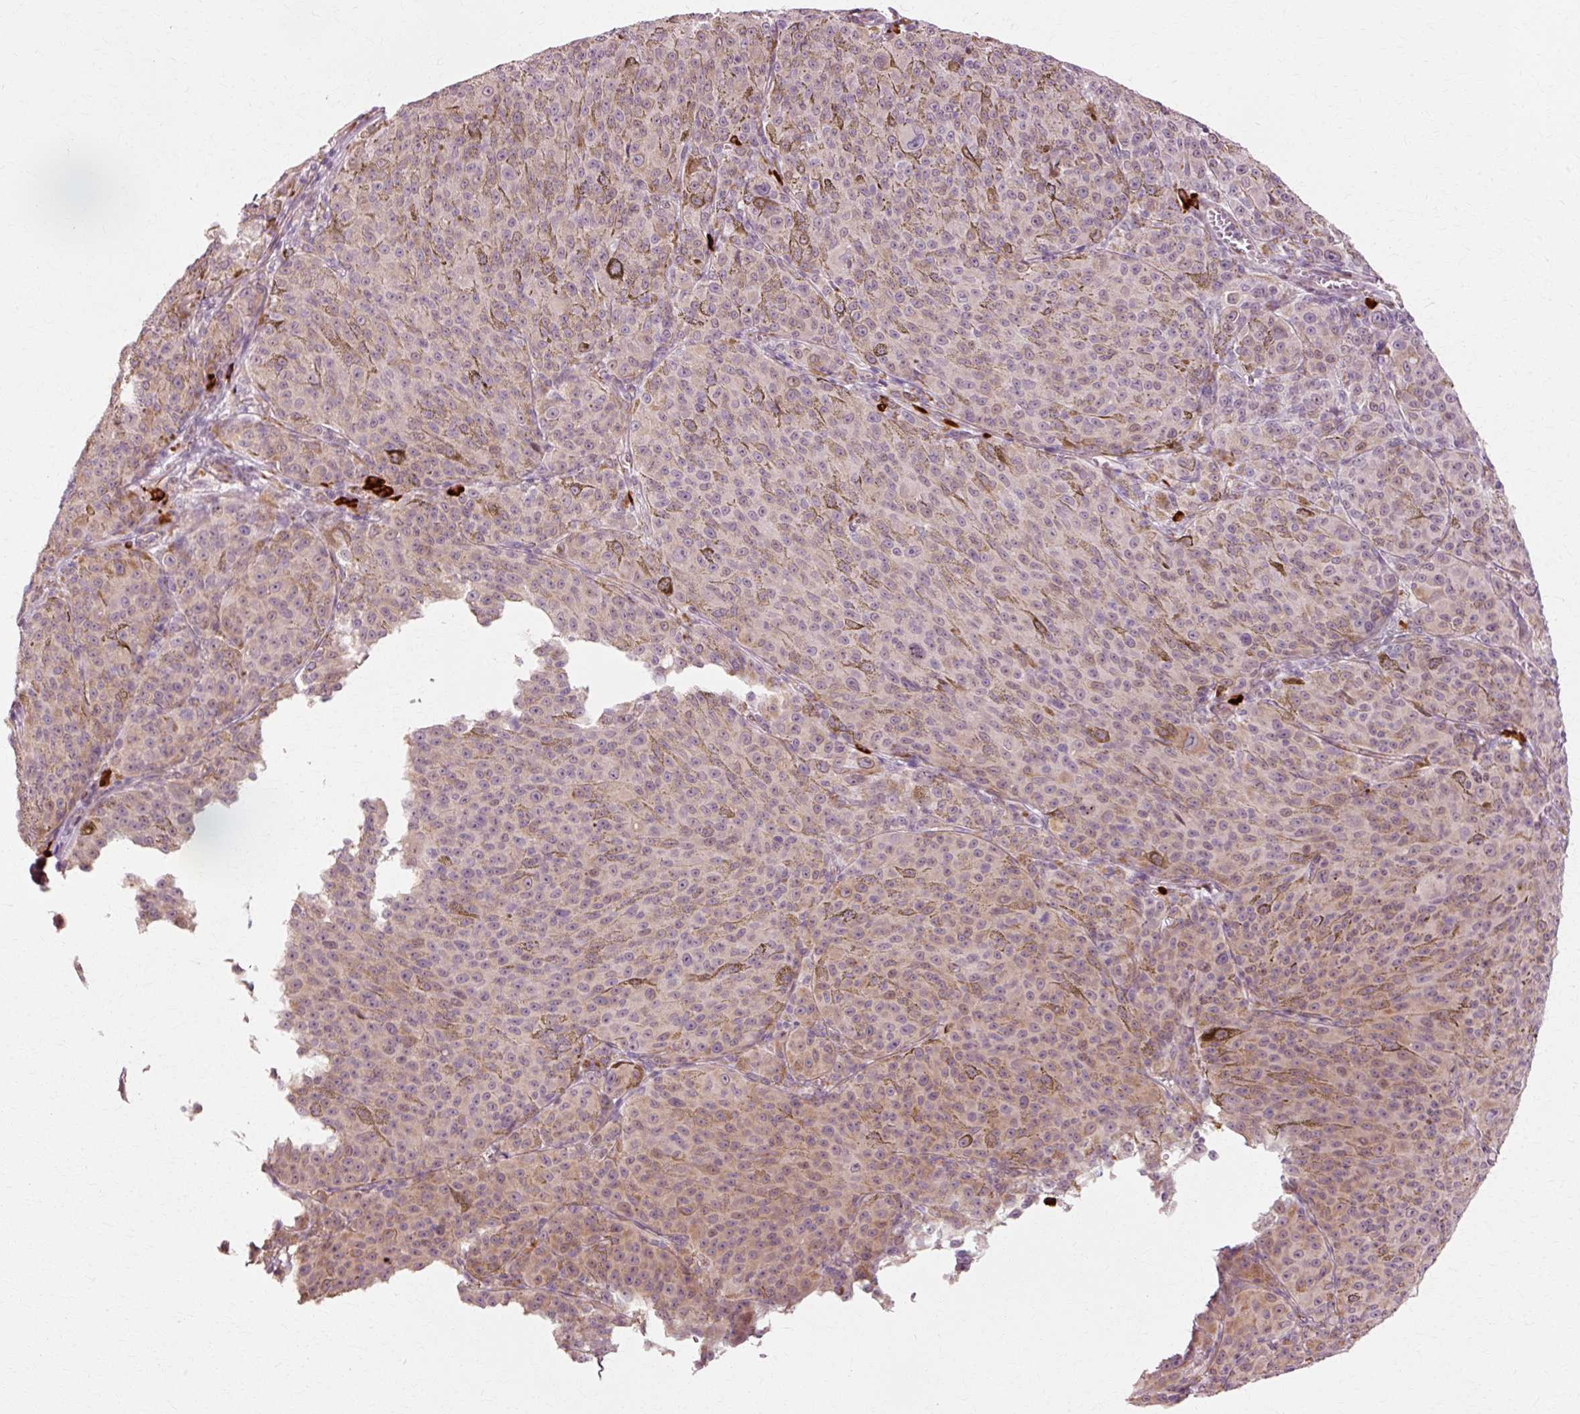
{"staining": {"intensity": "weak", "quantity": "<25%", "location": "cytoplasmic/membranous"}, "tissue": "melanoma", "cell_type": "Tumor cells", "image_type": "cancer", "snomed": [{"axis": "morphology", "description": "Malignant melanoma, NOS"}, {"axis": "topography", "description": "Skin"}], "caption": "Immunohistochemistry (IHC) micrograph of neoplastic tissue: malignant melanoma stained with DAB (3,3'-diaminobenzidine) exhibits no significant protein staining in tumor cells.", "gene": "RGPD5", "patient": {"sex": "female", "age": 52}}